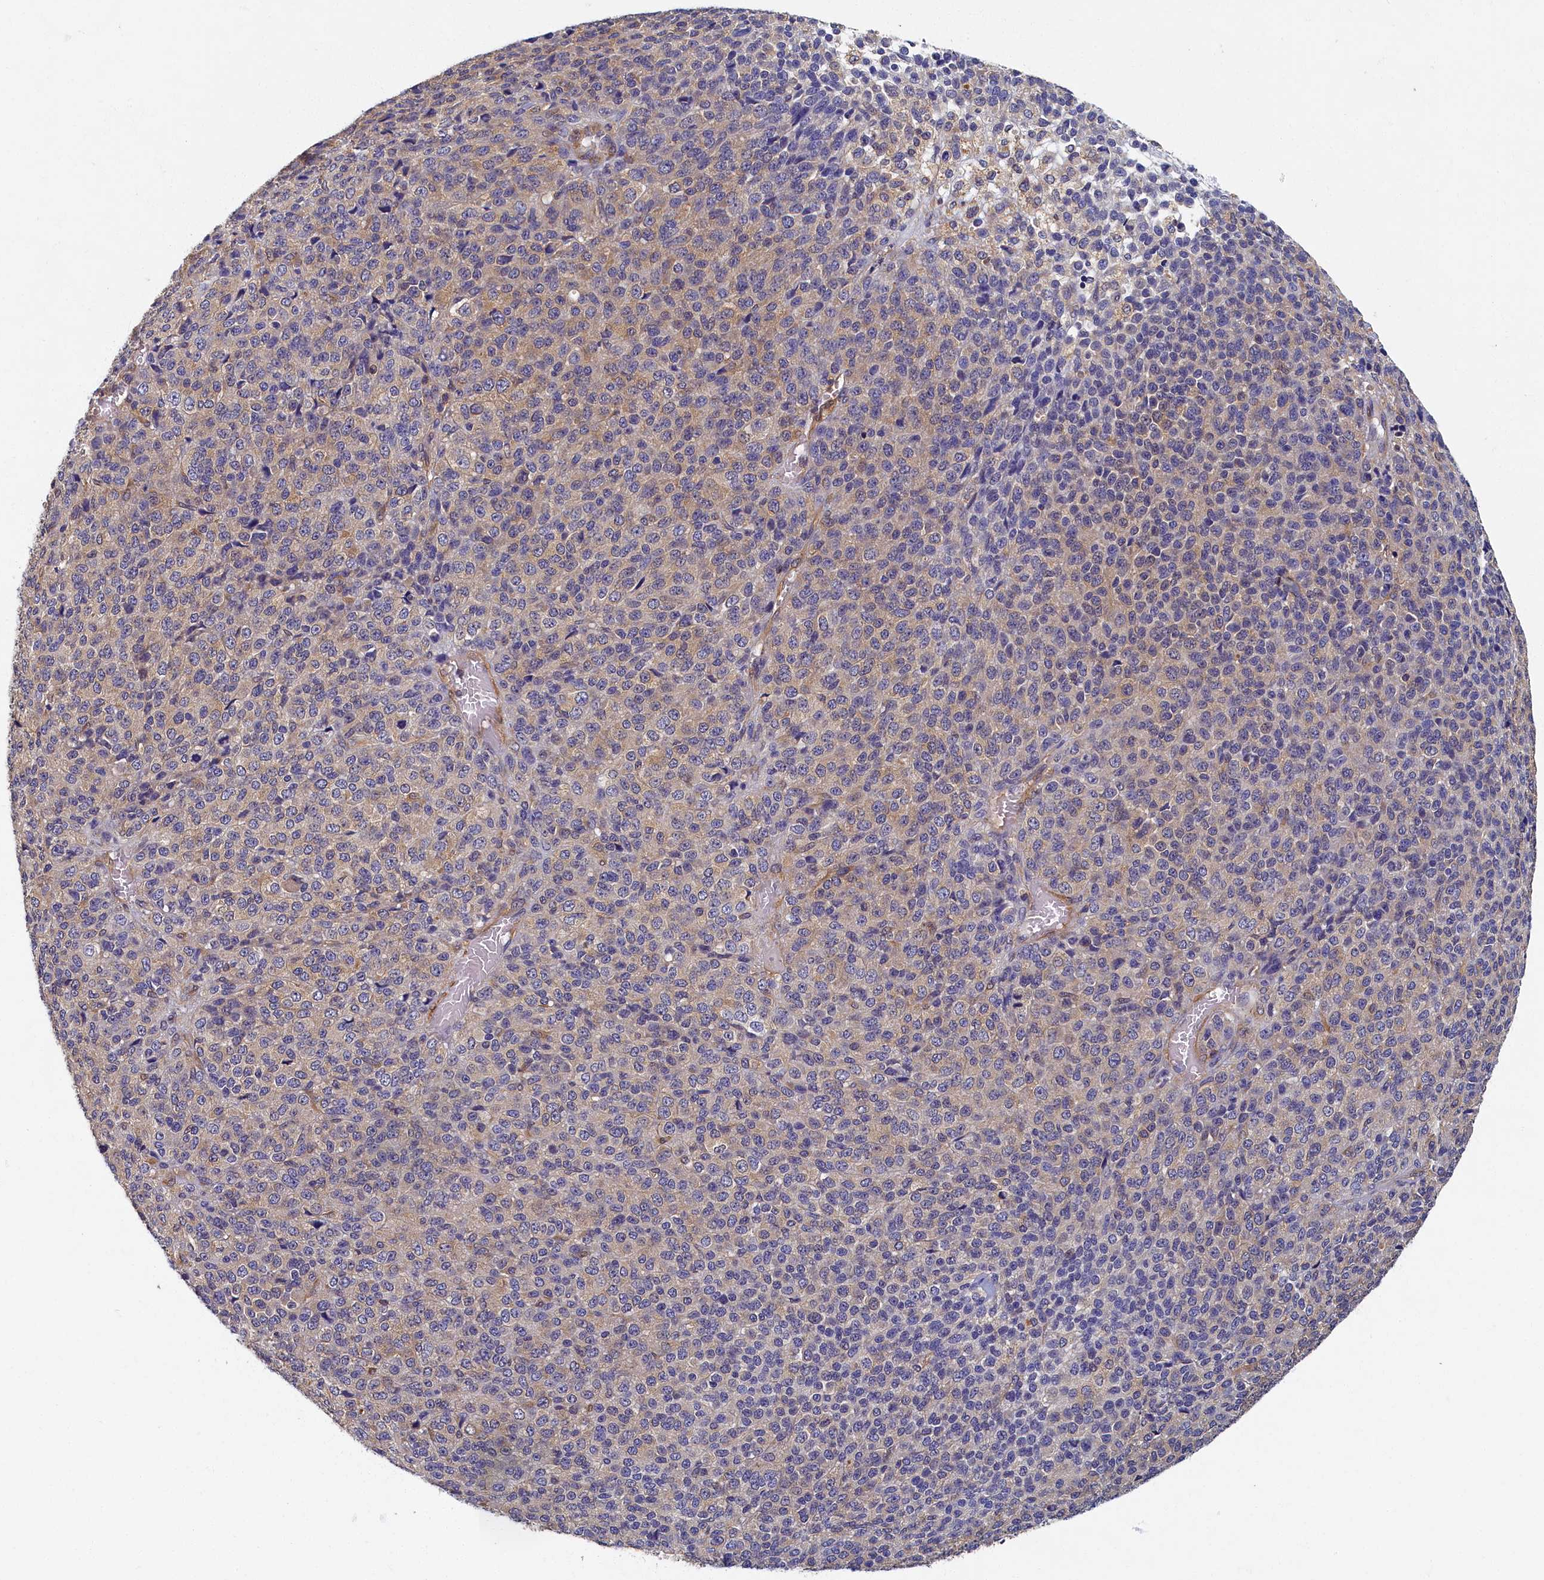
{"staining": {"intensity": "weak", "quantity": "<25%", "location": "cytoplasmic/membranous"}, "tissue": "melanoma", "cell_type": "Tumor cells", "image_type": "cancer", "snomed": [{"axis": "morphology", "description": "Malignant melanoma, Metastatic site"}, {"axis": "topography", "description": "Brain"}], "caption": "The image exhibits no significant positivity in tumor cells of melanoma.", "gene": "TBCB", "patient": {"sex": "female", "age": 56}}